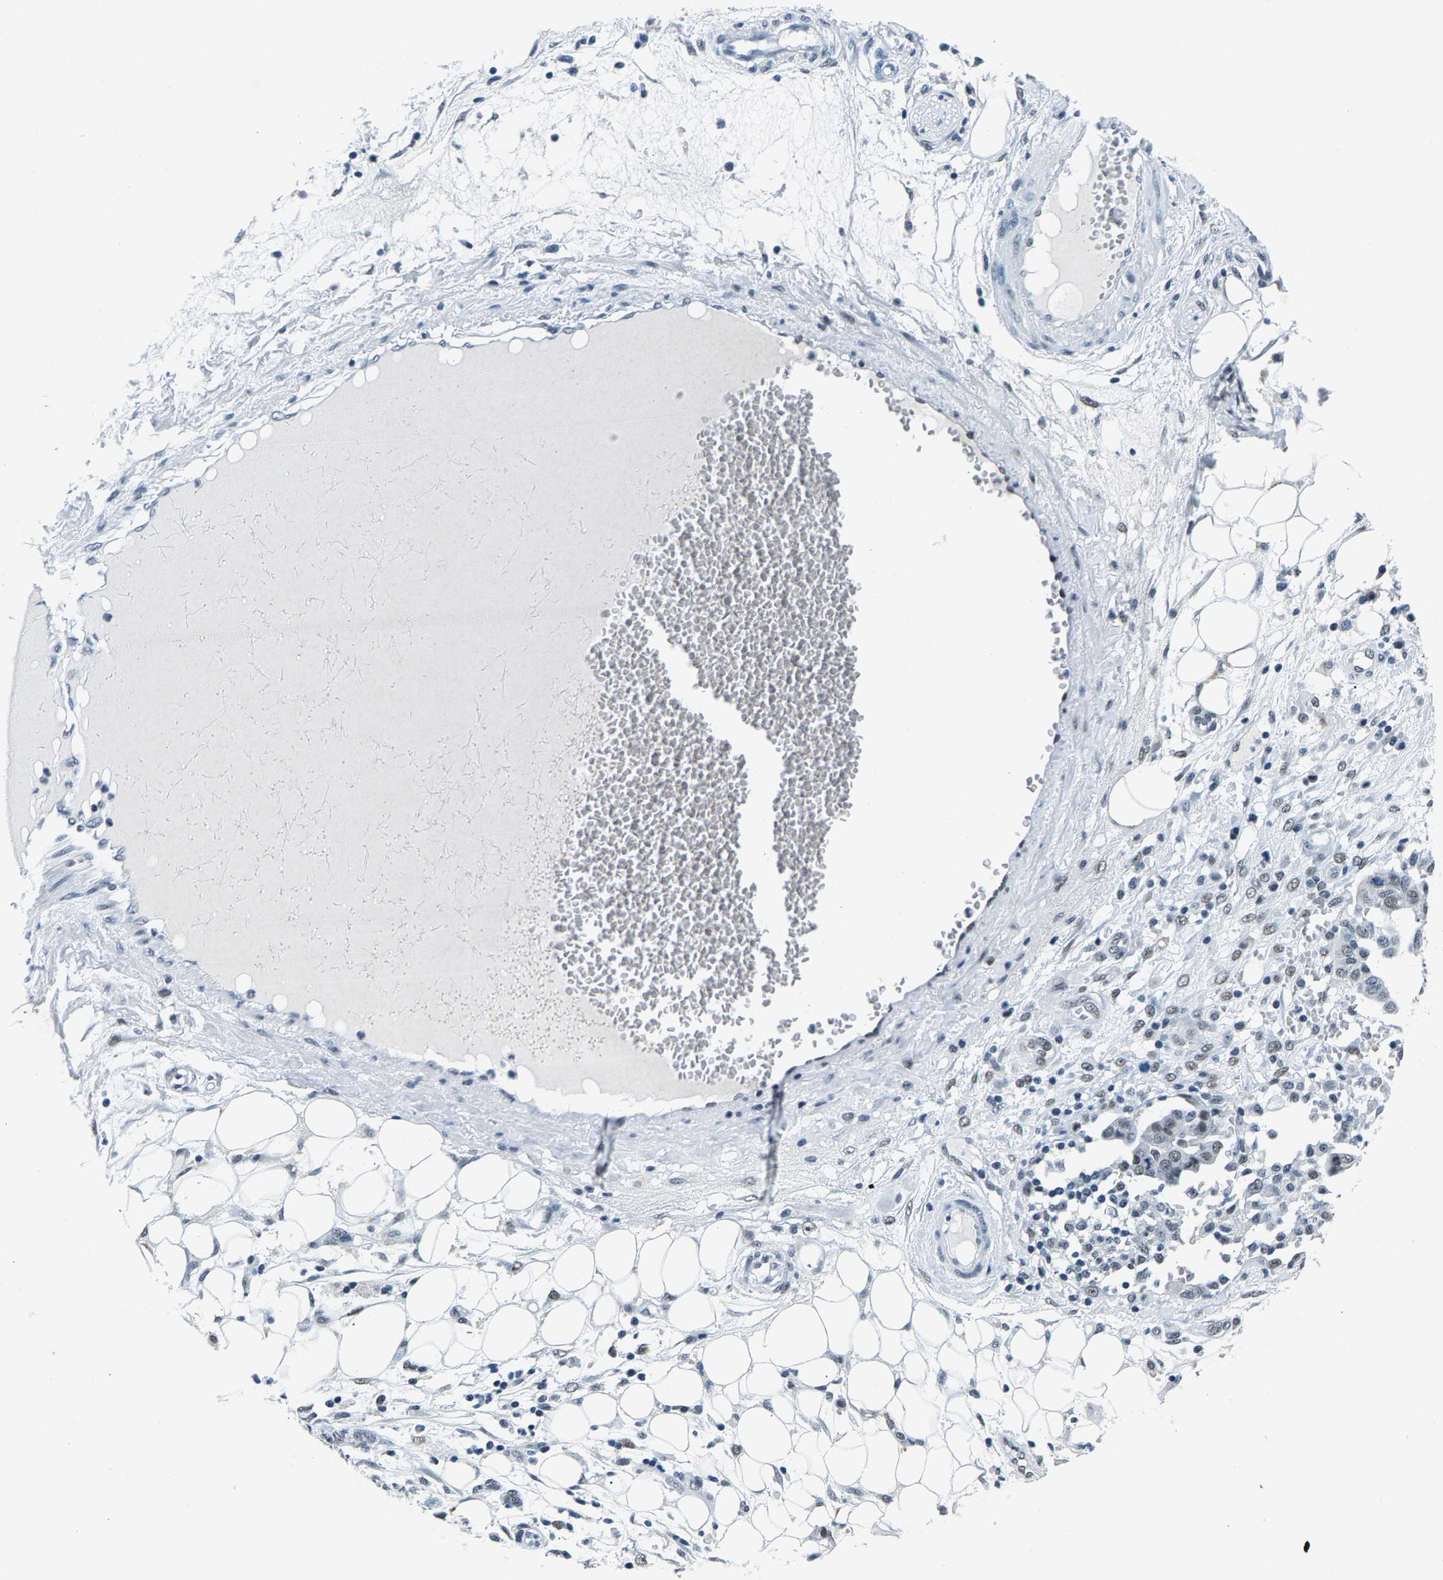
{"staining": {"intensity": "moderate", "quantity": "<25%", "location": "nuclear"}, "tissue": "ovarian cancer", "cell_type": "Tumor cells", "image_type": "cancer", "snomed": [{"axis": "morphology", "description": "Cystadenocarcinoma, serous, NOS"}, {"axis": "topography", "description": "Soft tissue"}, {"axis": "topography", "description": "Ovary"}], "caption": "Moderate nuclear staining for a protein is seen in about <25% of tumor cells of serous cystadenocarcinoma (ovarian) using immunohistochemistry.", "gene": "ATF2", "patient": {"sex": "female", "age": 57}}